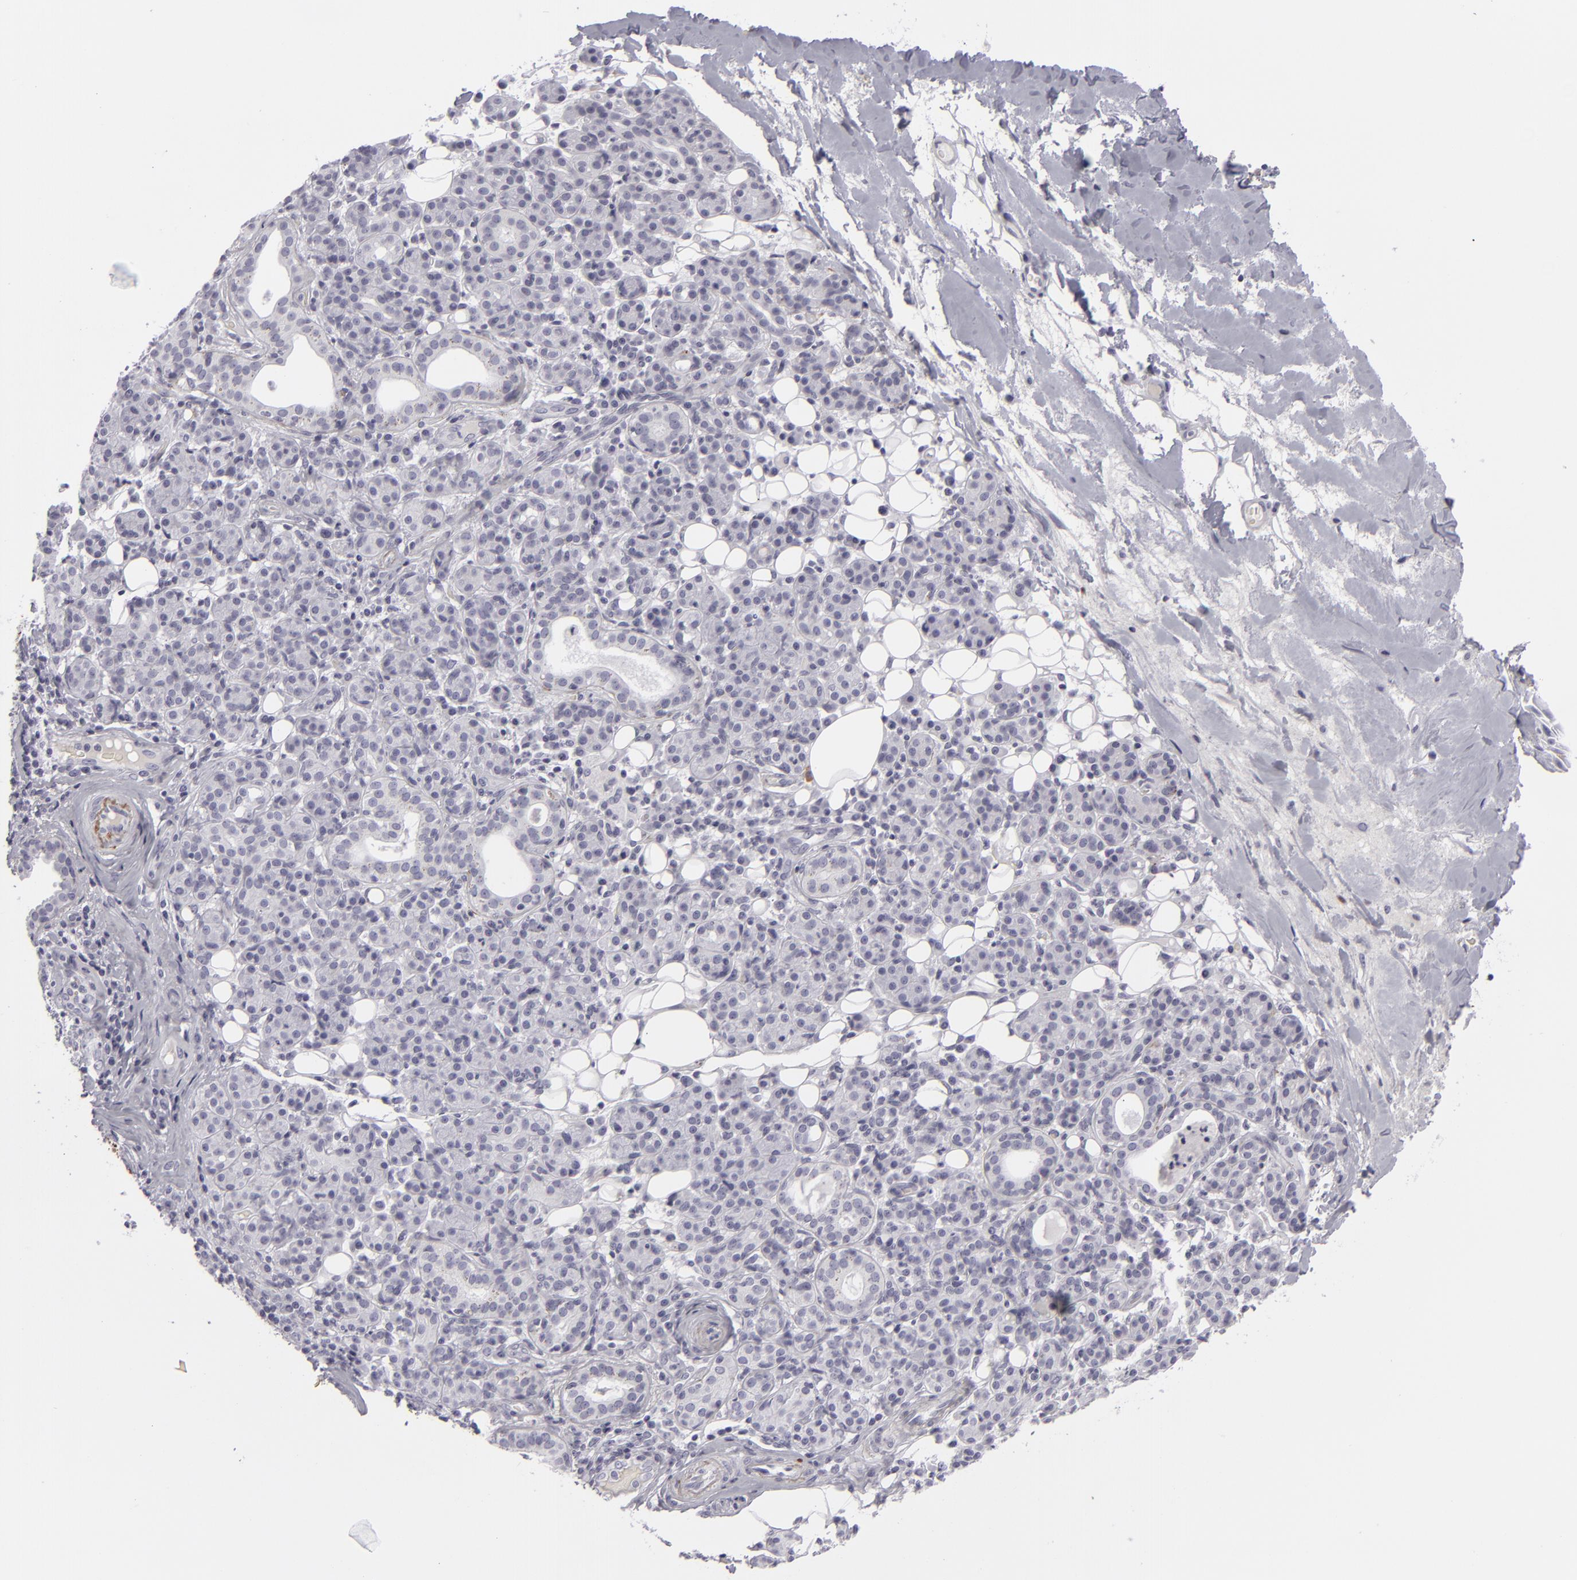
{"staining": {"intensity": "negative", "quantity": "none", "location": "none"}, "tissue": "skin cancer", "cell_type": "Tumor cells", "image_type": "cancer", "snomed": [{"axis": "morphology", "description": "Squamous cell carcinoma, NOS"}, {"axis": "topography", "description": "Skin"}], "caption": "Skin squamous cell carcinoma stained for a protein using IHC exhibits no expression tumor cells.", "gene": "C9", "patient": {"sex": "male", "age": 84}}